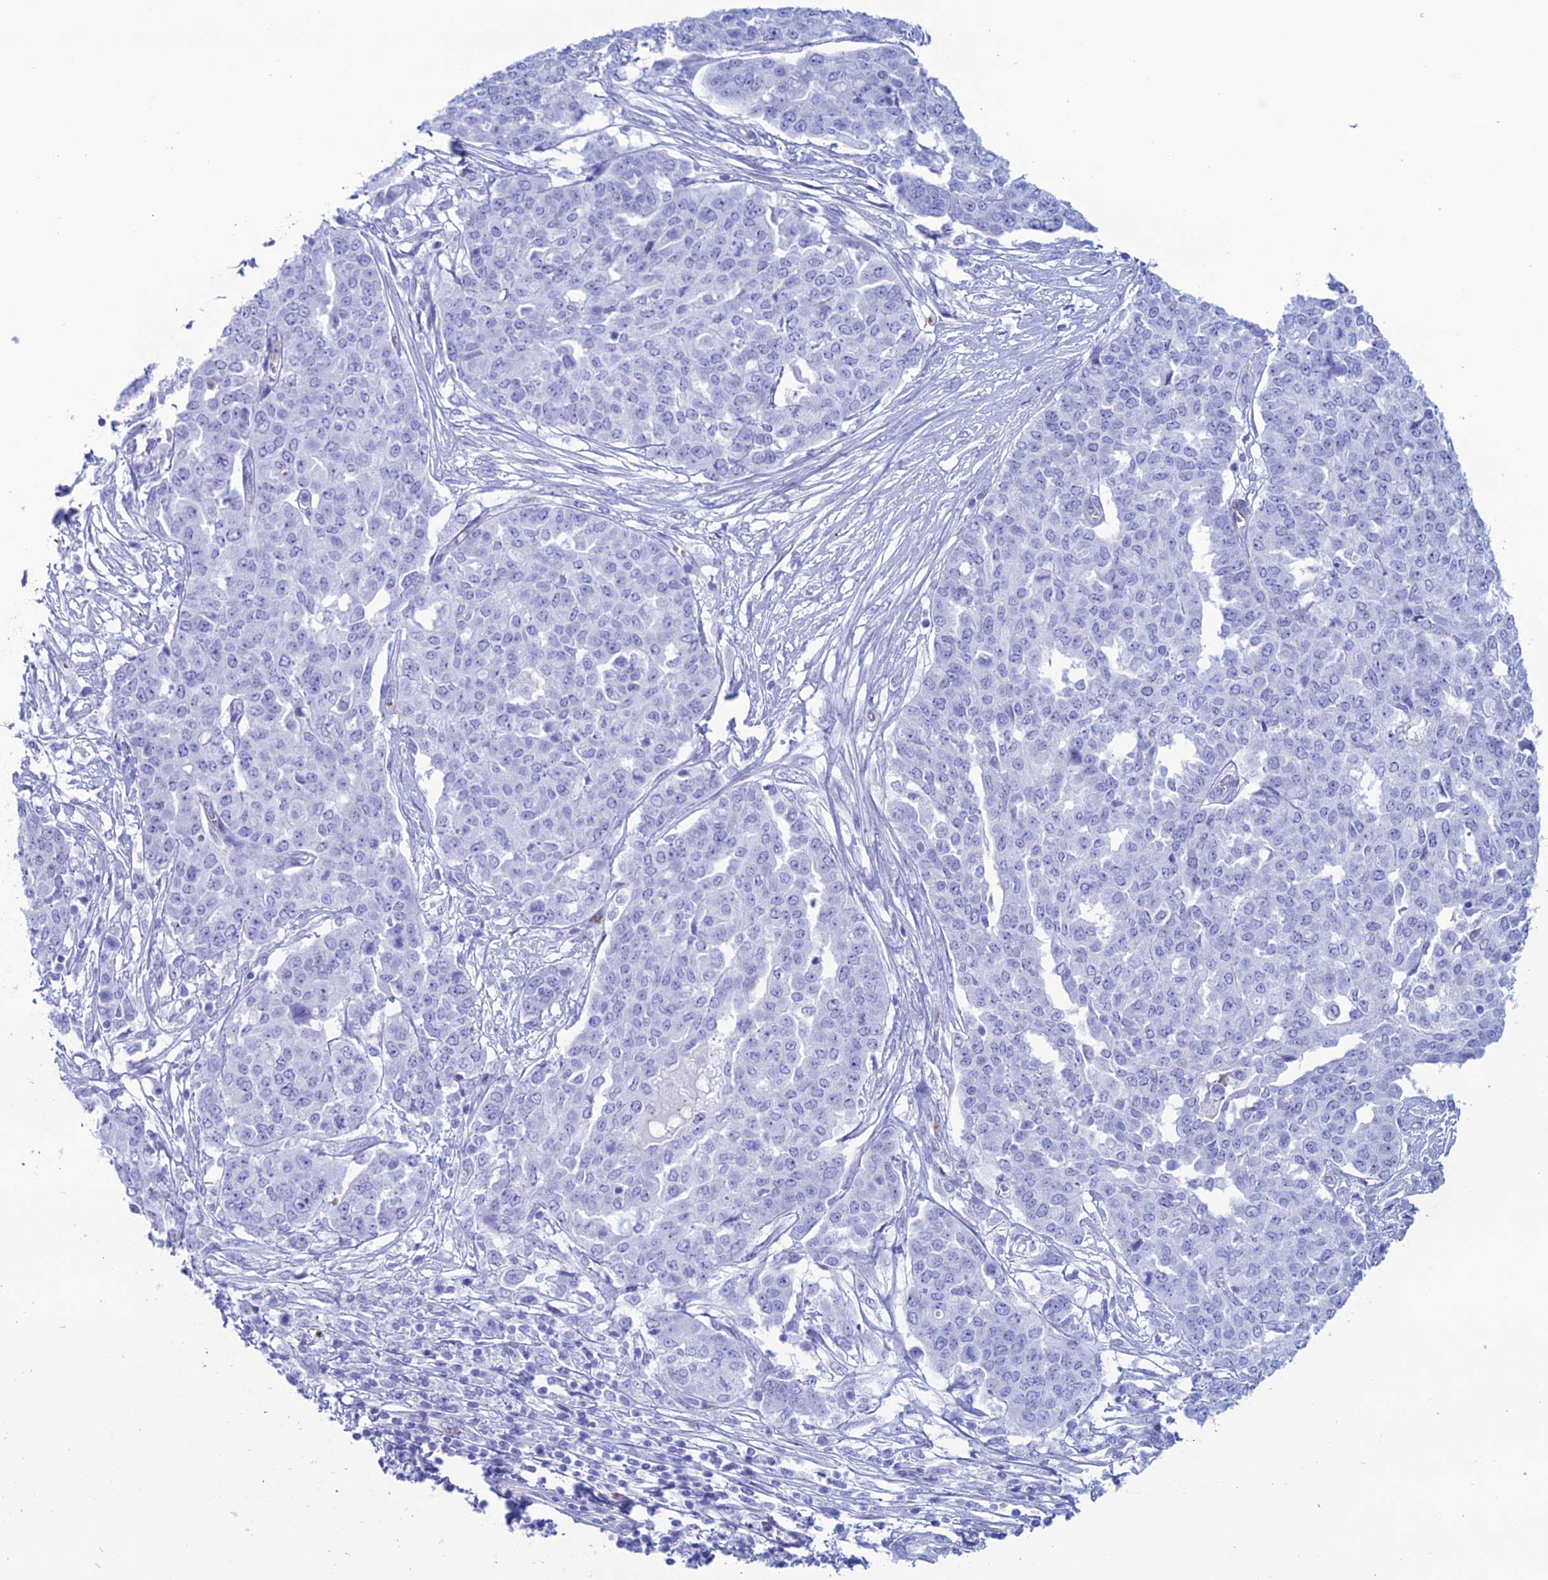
{"staining": {"intensity": "negative", "quantity": "none", "location": "none"}, "tissue": "ovarian cancer", "cell_type": "Tumor cells", "image_type": "cancer", "snomed": [{"axis": "morphology", "description": "Cystadenocarcinoma, serous, NOS"}, {"axis": "topography", "description": "Soft tissue"}, {"axis": "topography", "description": "Ovary"}], "caption": "High magnification brightfield microscopy of ovarian serous cystadenocarcinoma stained with DAB (brown) and counterstained with hematoxylin (blue): tumor cells show no significant expression.", "gene": "CDC42EP5", "patient": {"sex": "female", "age": 57}}